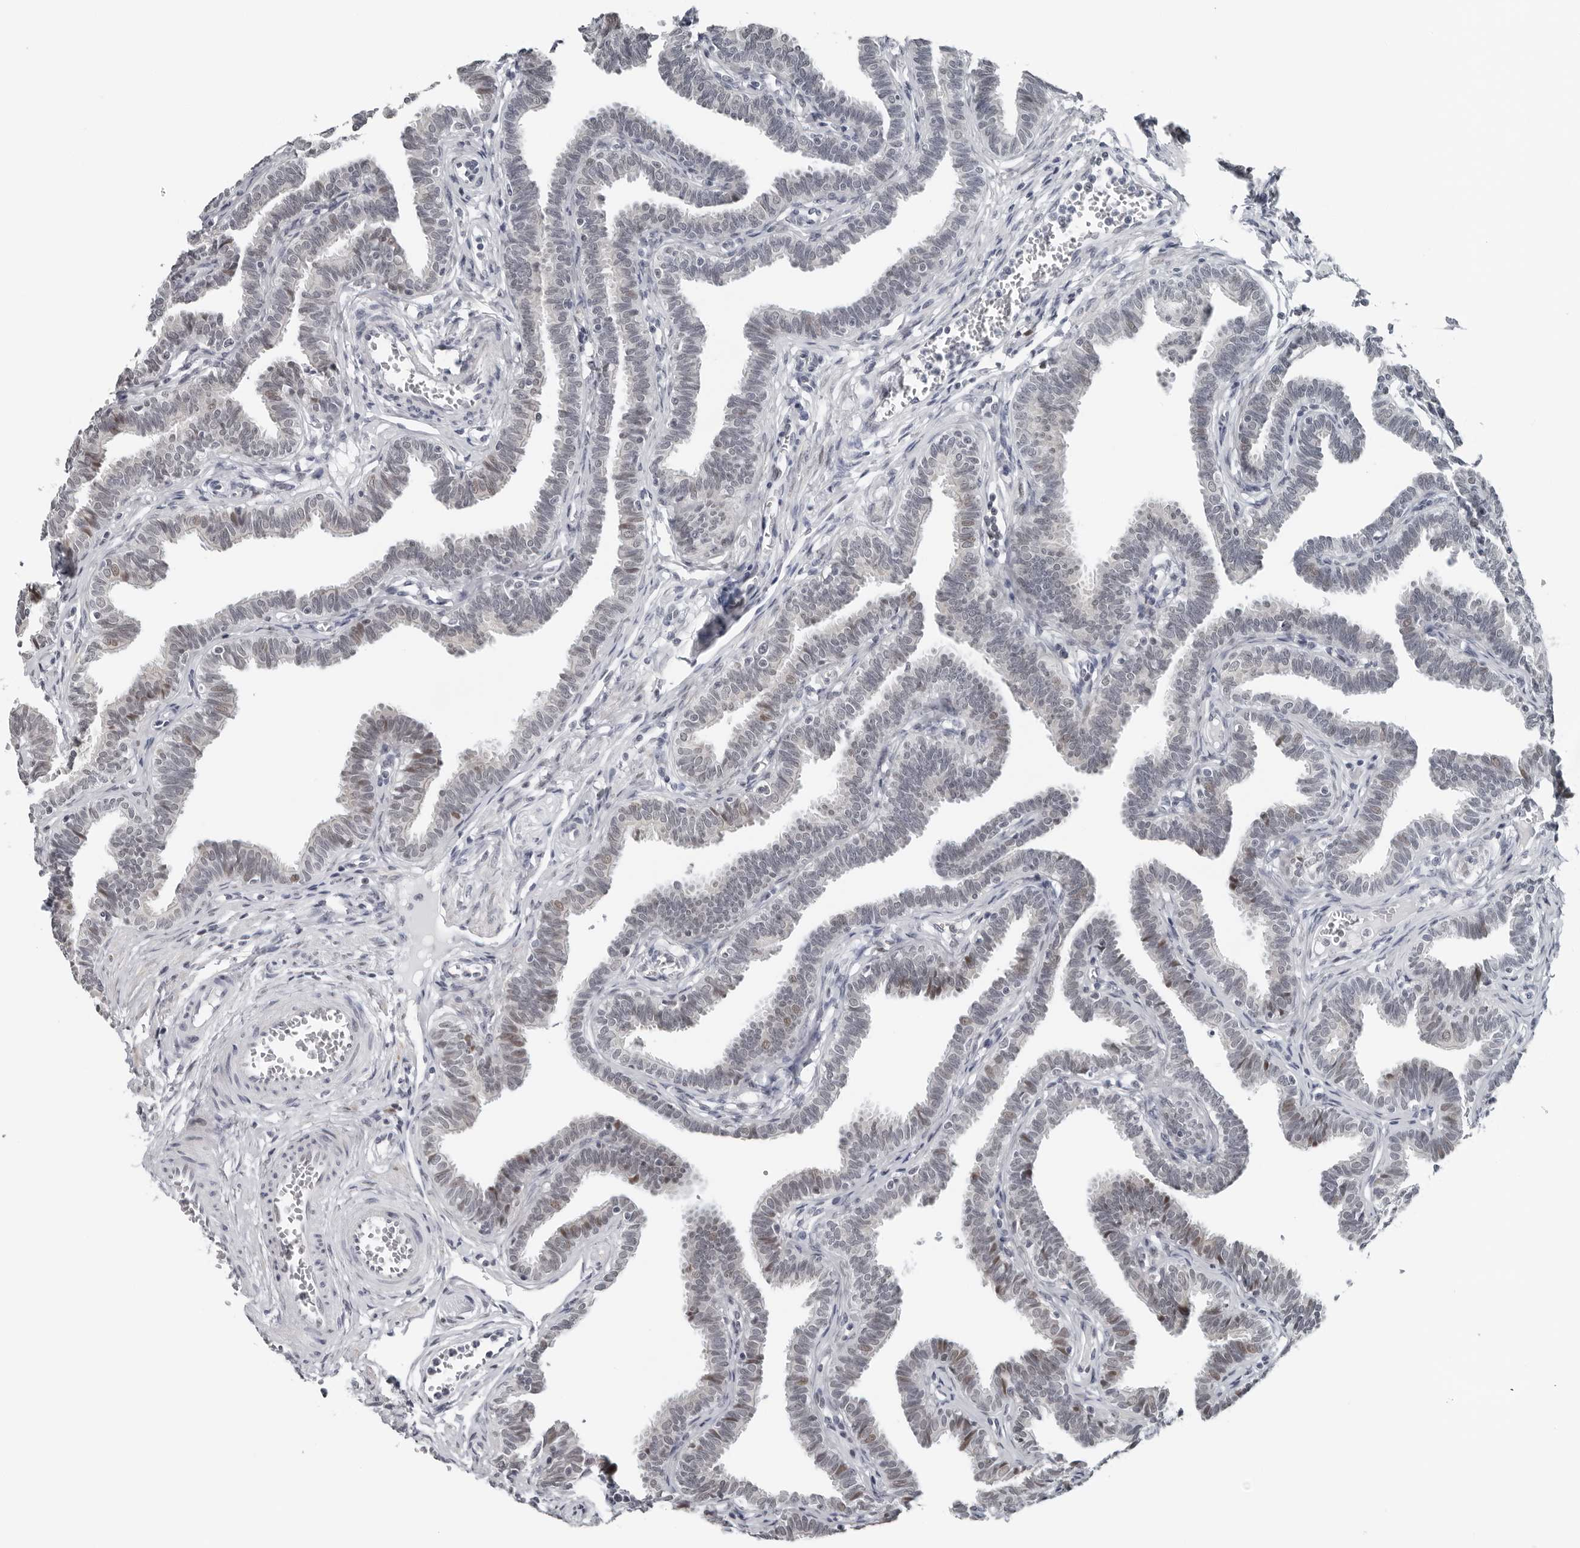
{"staining": {"intensity": "moderate", "quantity": "25%-75%", "location": "nuclear"}, "tissue": "fallopian tube", "cell_type": "Glandular cells", "image_type": "normal", "snomed": [{"axis": "morphology", "description": "Normal tissue, NOS"}, {"axis": "topography", "description": "Fallopian tube"}, {"axis": "topography", "description": "Ovary"}], "caption": "IHC staining of unremarkable fallopian tube, which exhibits medium levels of moderate nuclear staining in about 25%-75% of glandular cells indicating moderate nuclear protein expression. The staining was performed using DAB (3,3'-diaminobenzidine) (brown) for protein detection and nuclei were counterstained in hematoxylin (blue).", "gene": "PPP1R42", "patient": {"sex": "female", "age": 23}}